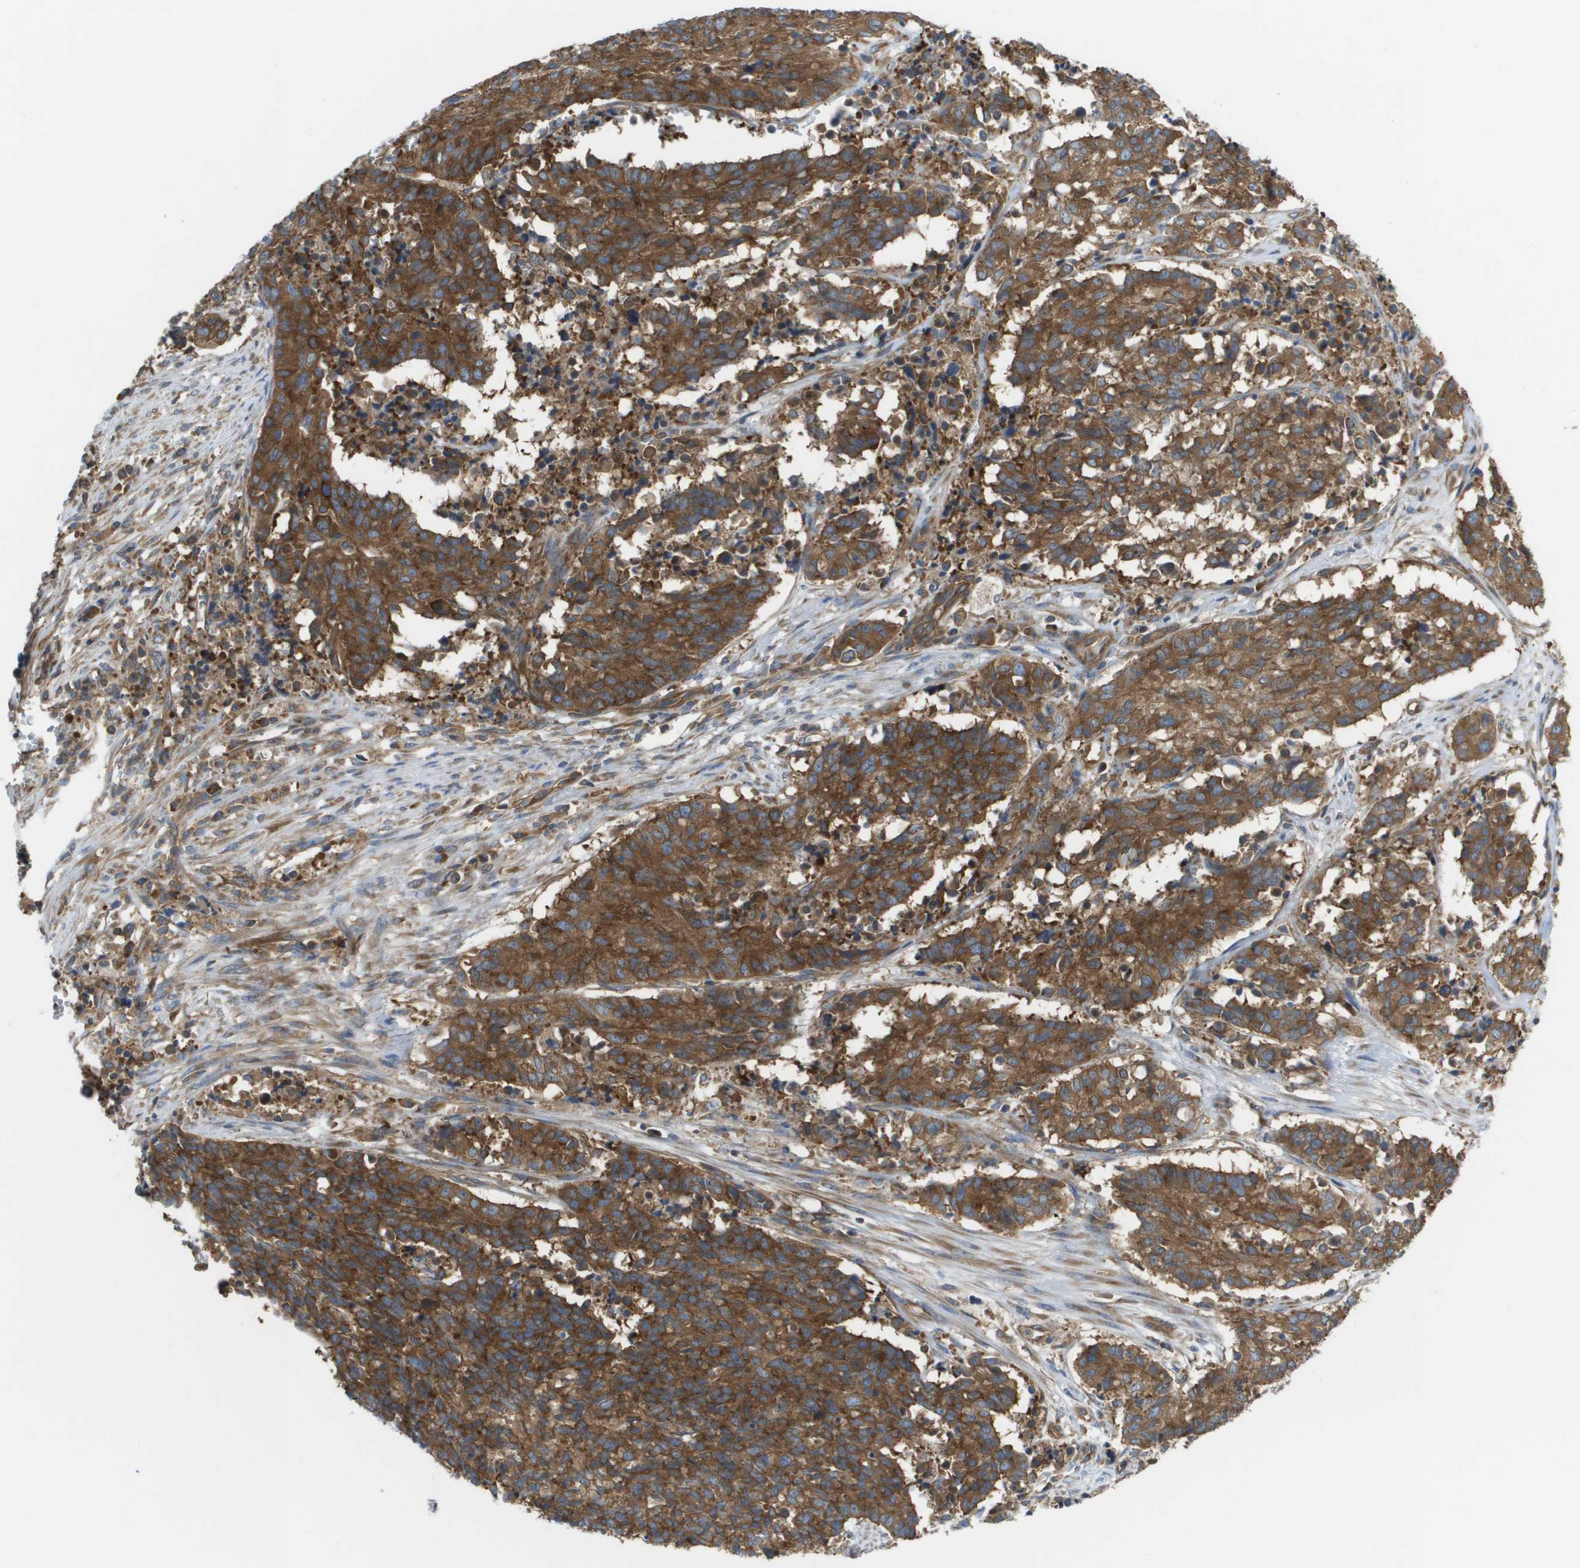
{"staining": {"intensity": "strong", "quantity": ">75%", "location": "cytoplasmic/membranous"}, "tissue": "cervical cancer", "cell_type": "Tumor cells", "image_type": "cancer", "snomed": [{"axis": "morphology", "description": "Squamous cell carcinoma, NOS"}, {"axis": "topography", "description": "Cervix"}], "caption": "There is high levels of strong cytoplasmic/membranous expression in tumor cells of cervical cancer (squamous cell carcinoma), as demonstrated by immunohistochemical staining (brown color).", "gene": "EIF4G2", "patient": {"sex": "female", "age": 35}}